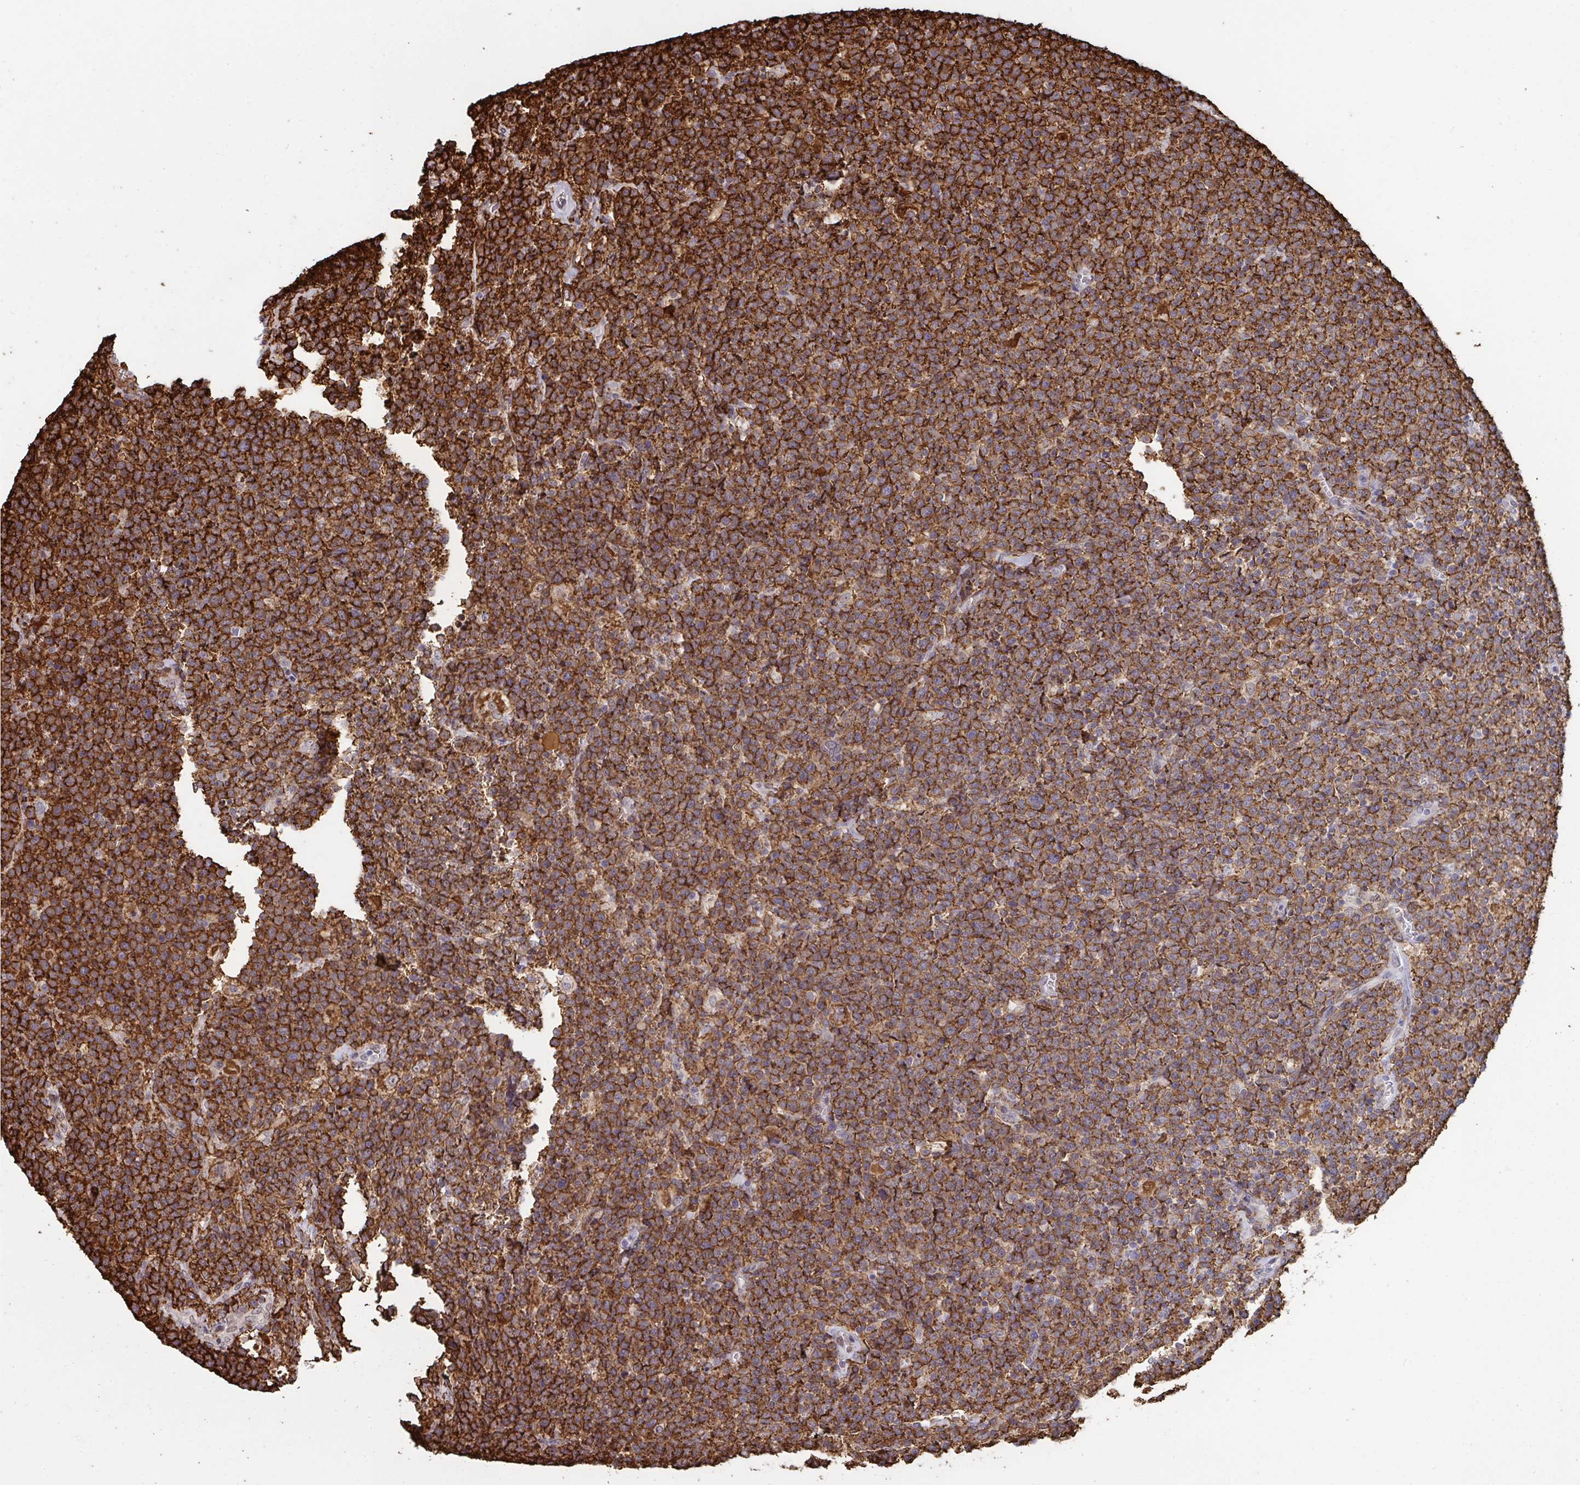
{"staining": {"intensity": "strong", "quantity": ">75%", "location": "cytoplasmic/membranous"}, "tissue": "lymphoma", "cell_type": "Tumor cells", "image_type": "cancer", "snomed": [{"axis": "morphology", "description": "Malignant lymphoma, non-Hodgkin's type, High grade"}, {"axis": "topography", "description": "Lymph node"}], "caption": "Immunohistochemistry (IHC) image of neoplastic tissue: lymphoma stained using immunohistochemistry shows high levels of strong protein expression localized specifically in the cytoplasmic/membranous of tumor cells, appearing as a cytoplasmic/membranous brown color.", "gene": "UXT", "patient": {"sex": "male", "age": 61}}